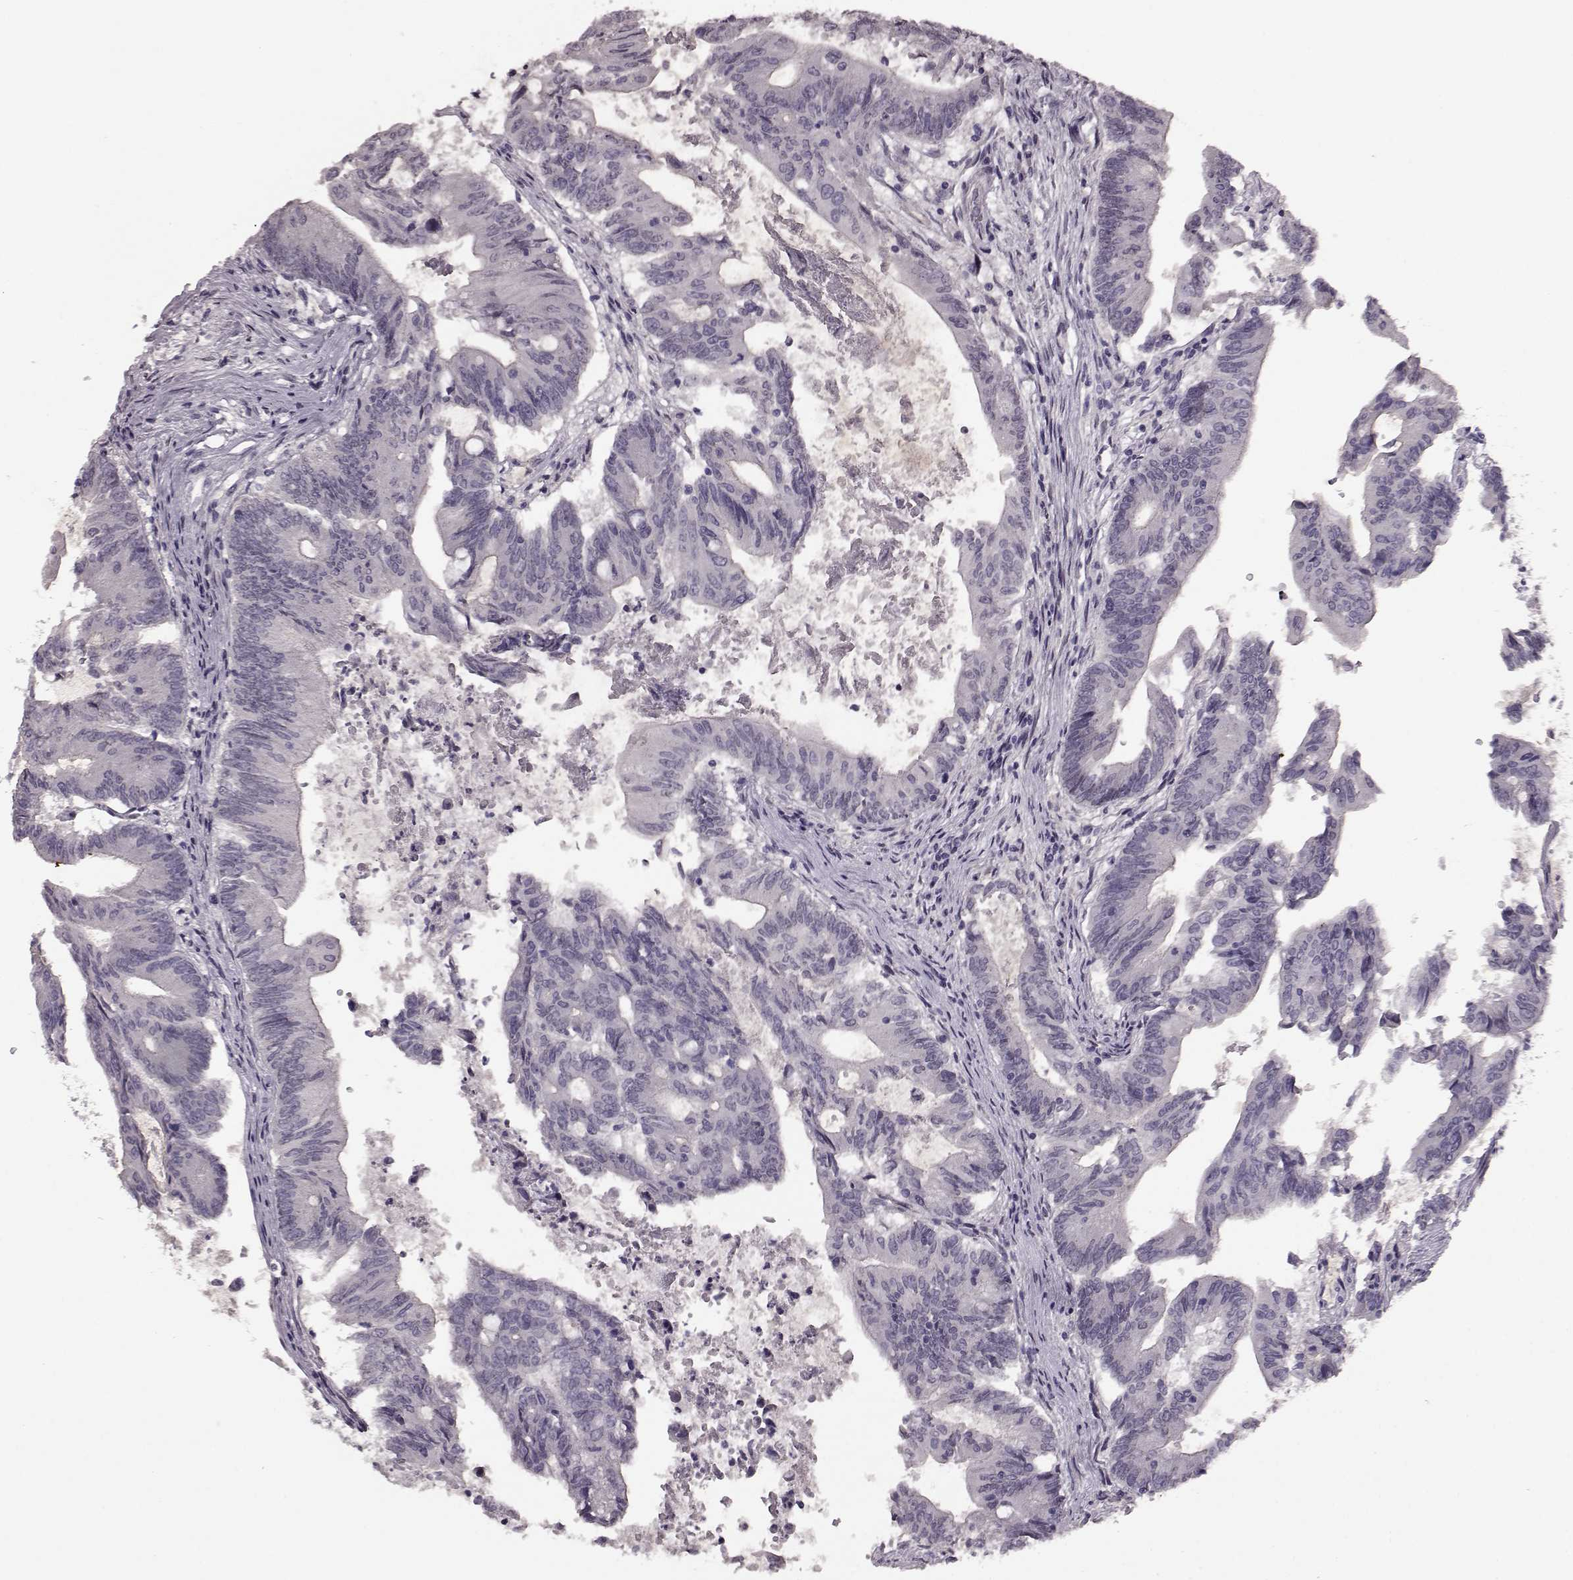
{"staining": {"intensity": "negative", "quantity": "none", "location": "none"}, "tissue": "colorectal cancer", "cell_type": "Tumor cells", "image_type": "cancer", "snomed": [{"axis": "morphology", "description": "Adenocarcinoma, NOS"}, {"axis": "topography", "description": "Colon"}], "caption": "This photomicrograph is of colorectal cancer stained with immunohistochemistry to label a protein in brown with the nuclei are counter-stained blue. There is no positivity in tumor cells.", "gene": "STX1B", "patient": {"sex": "female", "age": 70}}